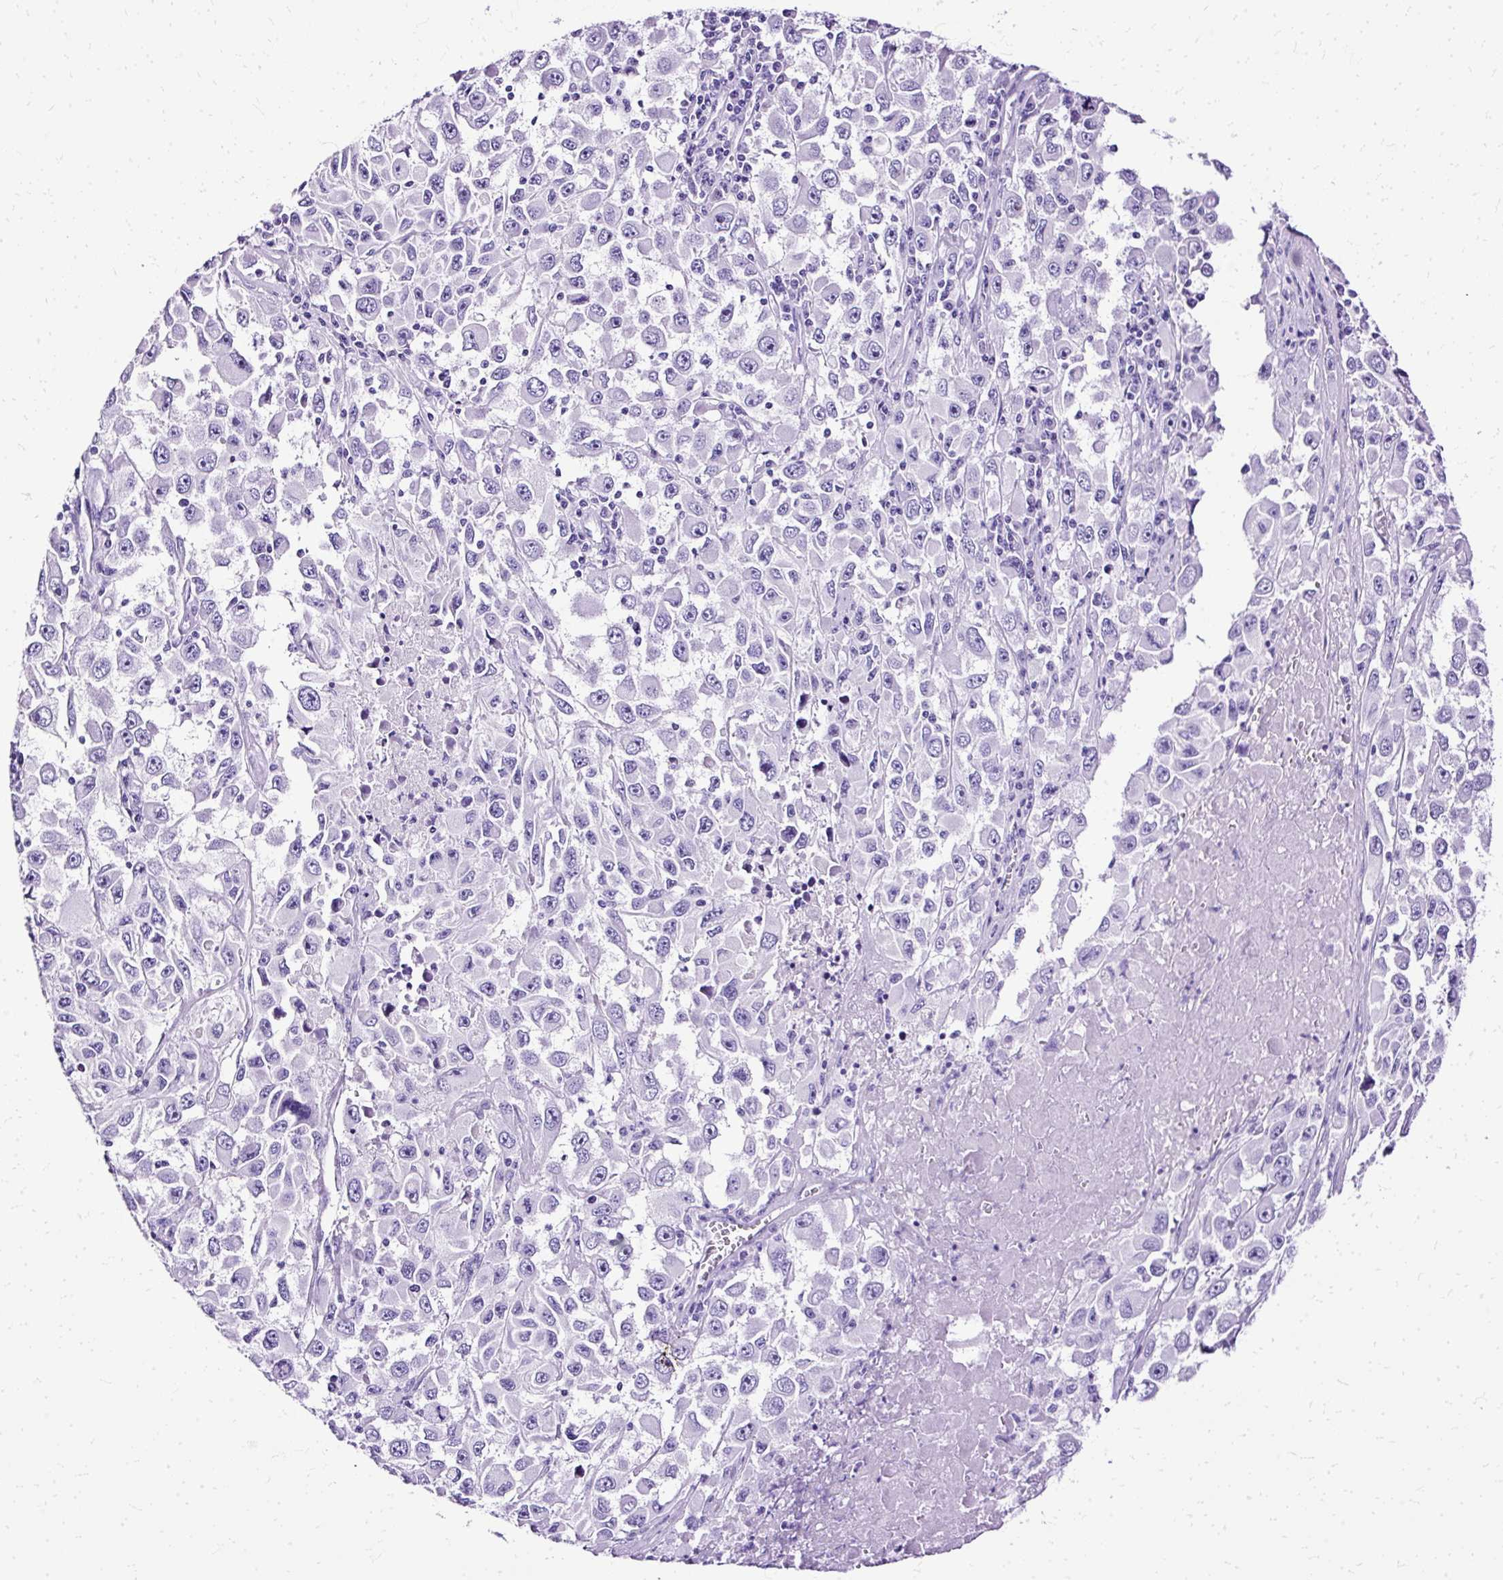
{"staining": {"intensity": "negative", "quantity": "none", "location": "none"}, "tissue": "melanoma", "cell_type": "Tumor cells", "image_type": "cancer", "snomed": [{"axis": "morphology", "description": "Malignant melanoma, Metastatic site"}, {"axis": "topography", "description": "Lymph node"}], "caption": "Immunohistochemistry (IHC) histopathology image of human melanoma stained for a protein (brown), which displays no staining in tumor cells.", "gene": "SLC8A2", "patient": {"sex": "female", "age": 67}}